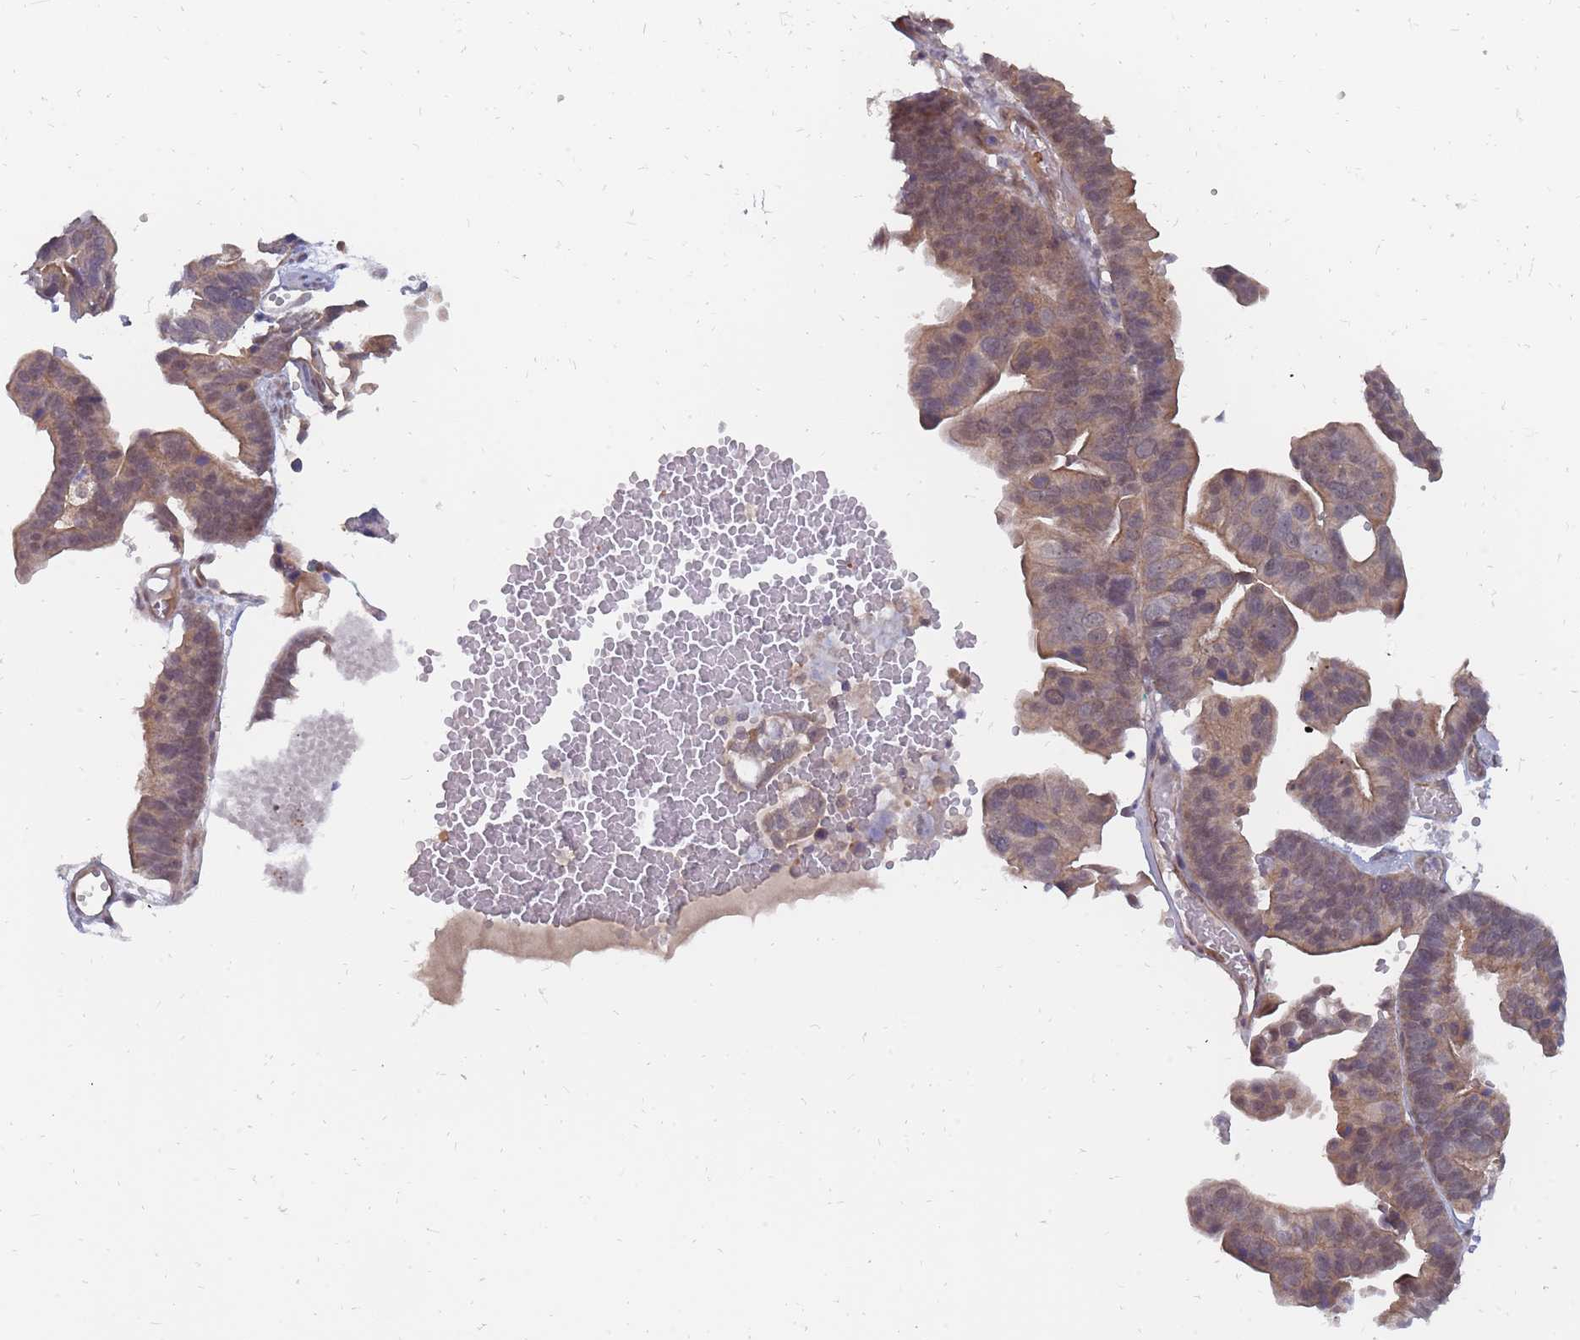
{"staining": {"intensity": "moderate", "quantity": "25%-75%", "location": "cytoplasmic/membranous,nuclear"}, "tissue": "ovarian cancer", "cell_type": "Tumor cells", "image_type": "cancer", "snomed": [{"axis": "morphology", "description": "Cystadenocarcinoma, serous, NOS"}, {"axis": "topography", "description": "Ovary"}], "caption": "Protein expression analysis of human serous cystadenocarcinoma (ovarian) reveals moderate cytoplasmic/membranous and nuclear expression in about 25%-75% of tumor cells. The protein is stained brown, and the nuclei are stained in blue (DAB IHC with brightfield microscopy, high magnification).", "gene": "NKD1", "patient": {"sex": "female", "age": 56}}